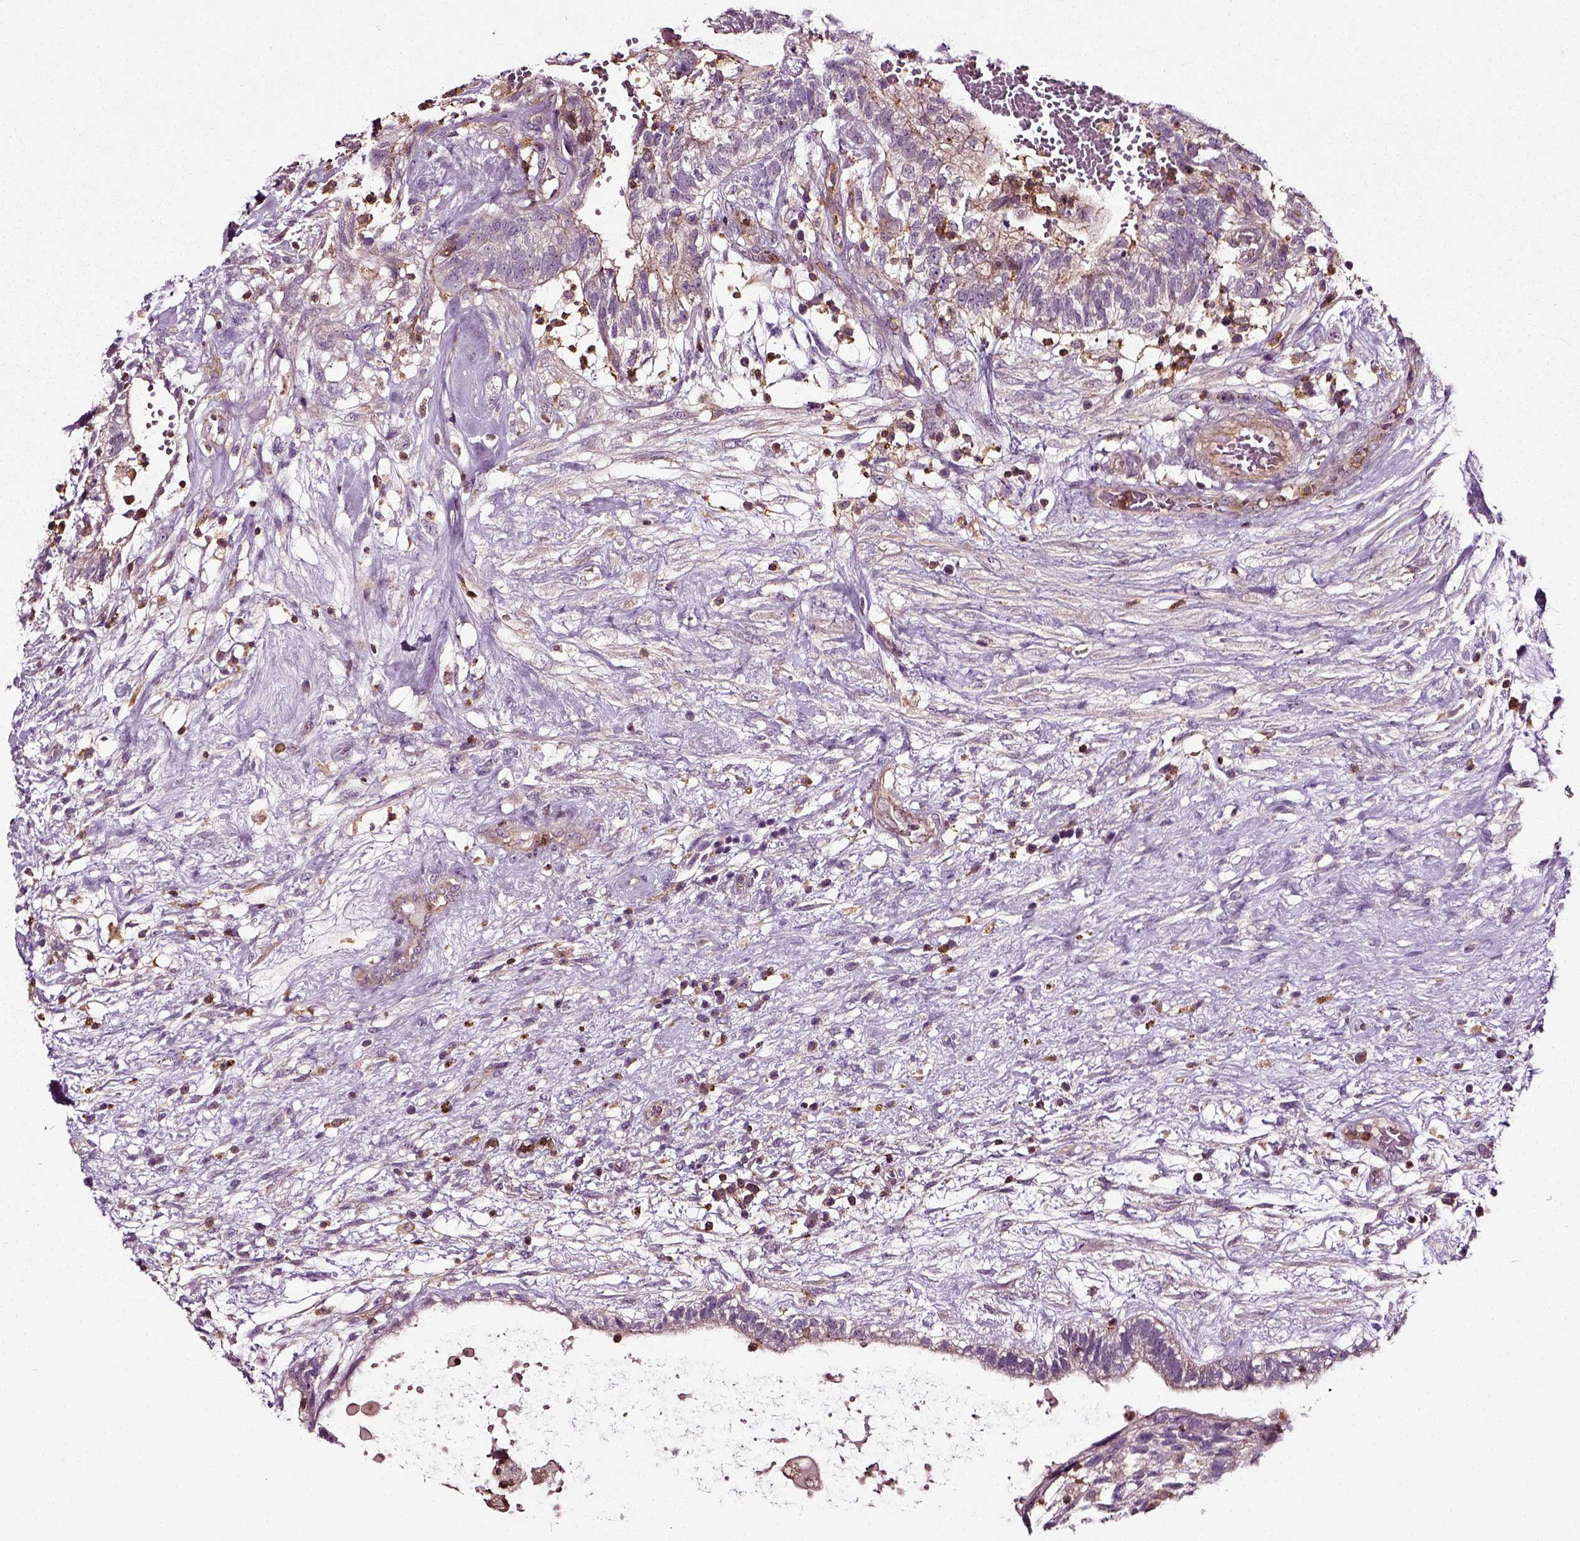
{"staining": {"intensity": "moderate", "quantity": "<25%", "location": "cytoplasmic/membranous"}, "tissue": "testis cancer", "cell_type": "Tumor cells", "image_type": "cancer", "snomed": [{"axis": "morphology", "description": "Normal tissue, NOS"}, {"axis": "morphology", "description": "Carcinoma, Embryonal, NOS"}, {"axis": "topography", "description": "Testis"}, {"axis": "topography", "description": "Epididymis"}], "caption": "Immunohistochemical staining of embryonal carcinoma (testis) demonstrates low levels of moderate cytoplasmic/membranous protein positivity in approximately <25% of tumor cells. (brown staining indicates protein expression, while blue staining denotes nuclei).", "gene": "RHOF", "patient": {"sex": "male", "age": 32}}